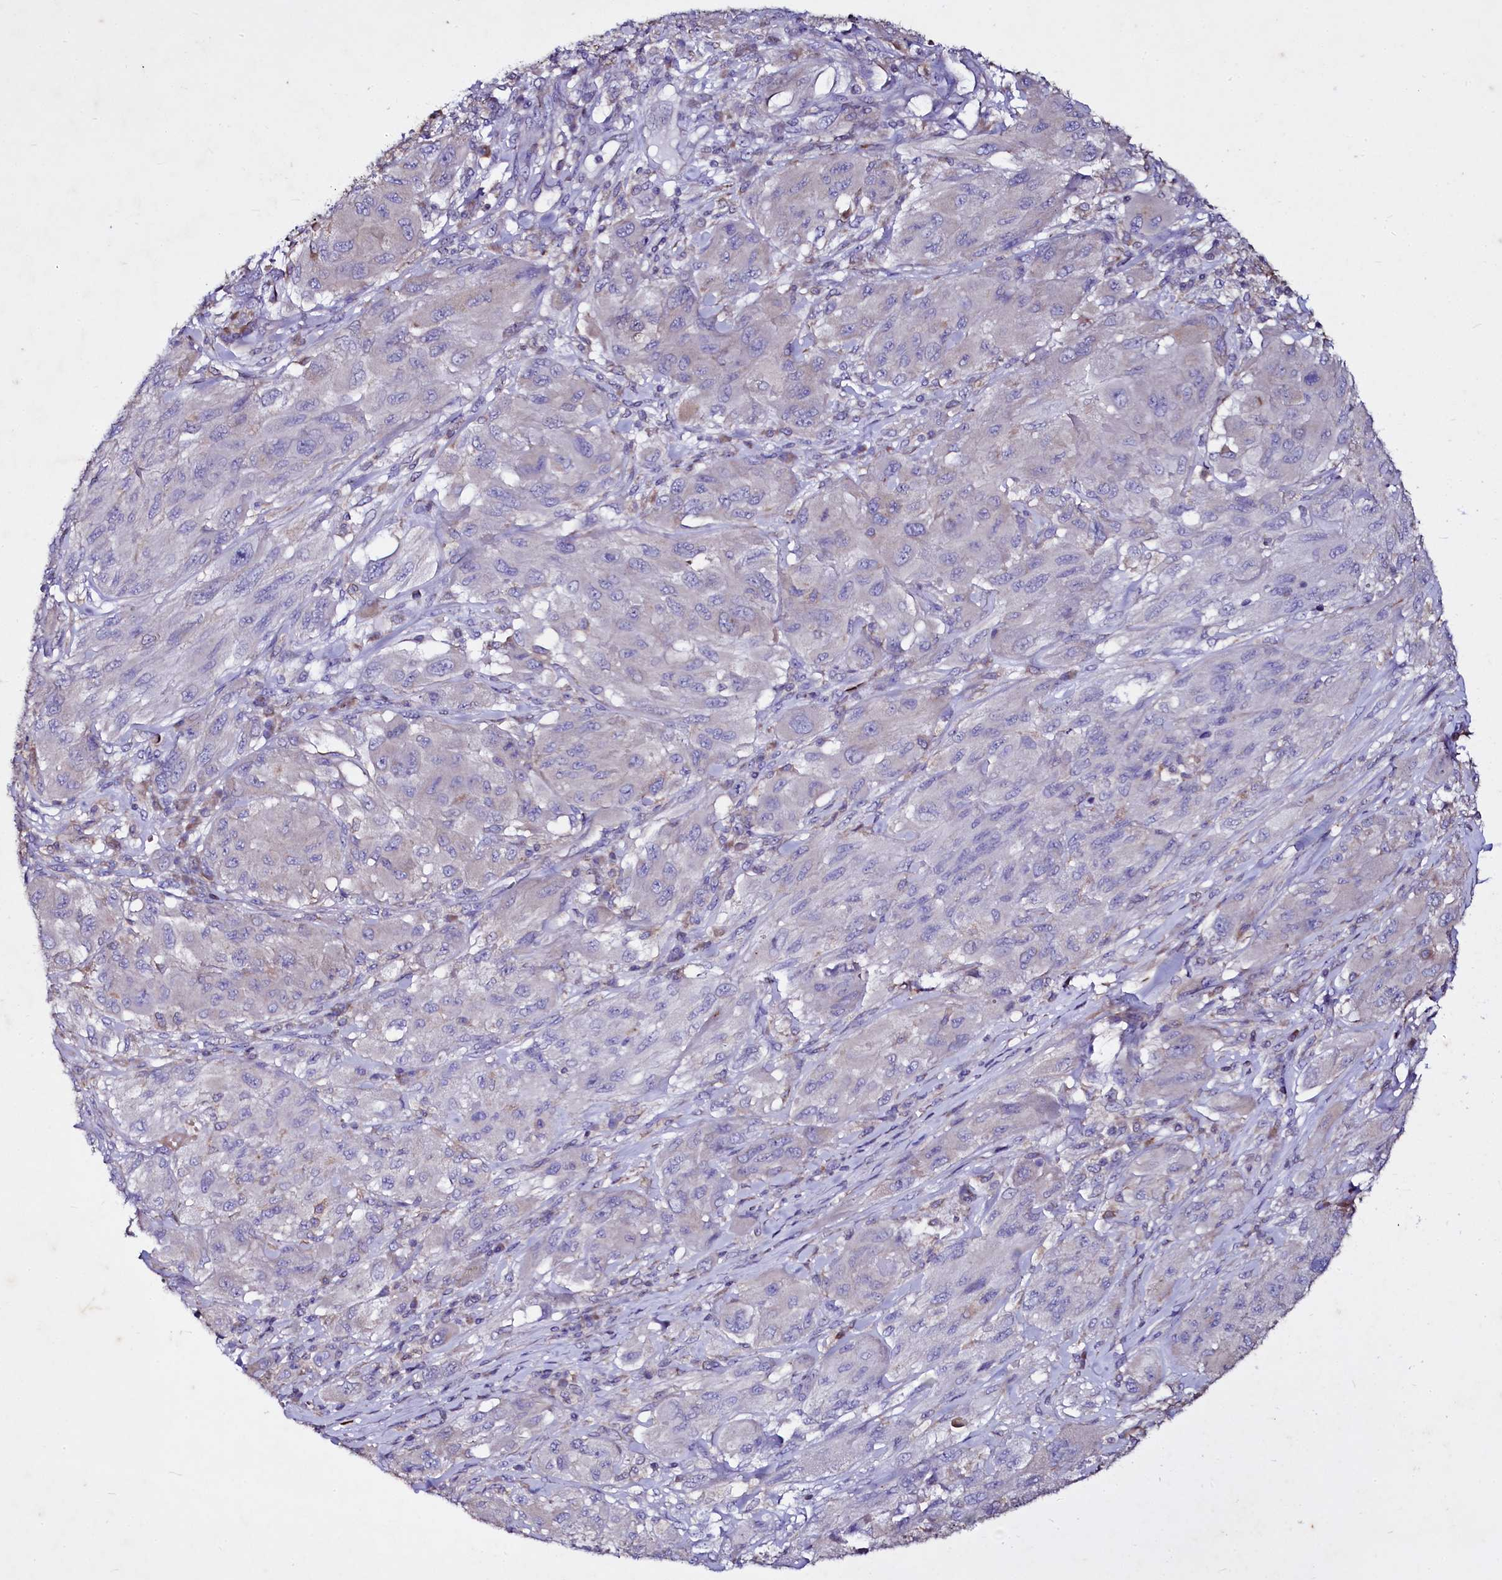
{"staining": {"intensity": "negative", "quantity": "none", "location": "none"}, "tissue": "melanoma", "cell_type": "Tumor cells", "image_type": "cancer", "snomed": [{"axis": "morphology", "description": "Malignant melanoma, NOS"}, {"axis": "topography", "description": "Skin"}], "caption": "A micrograph of malignant melanoma stained for a protein shows no brown staining in tumor cells.", "gene": "SELENOT", "patient": {"sex": "female", "age": 91}}